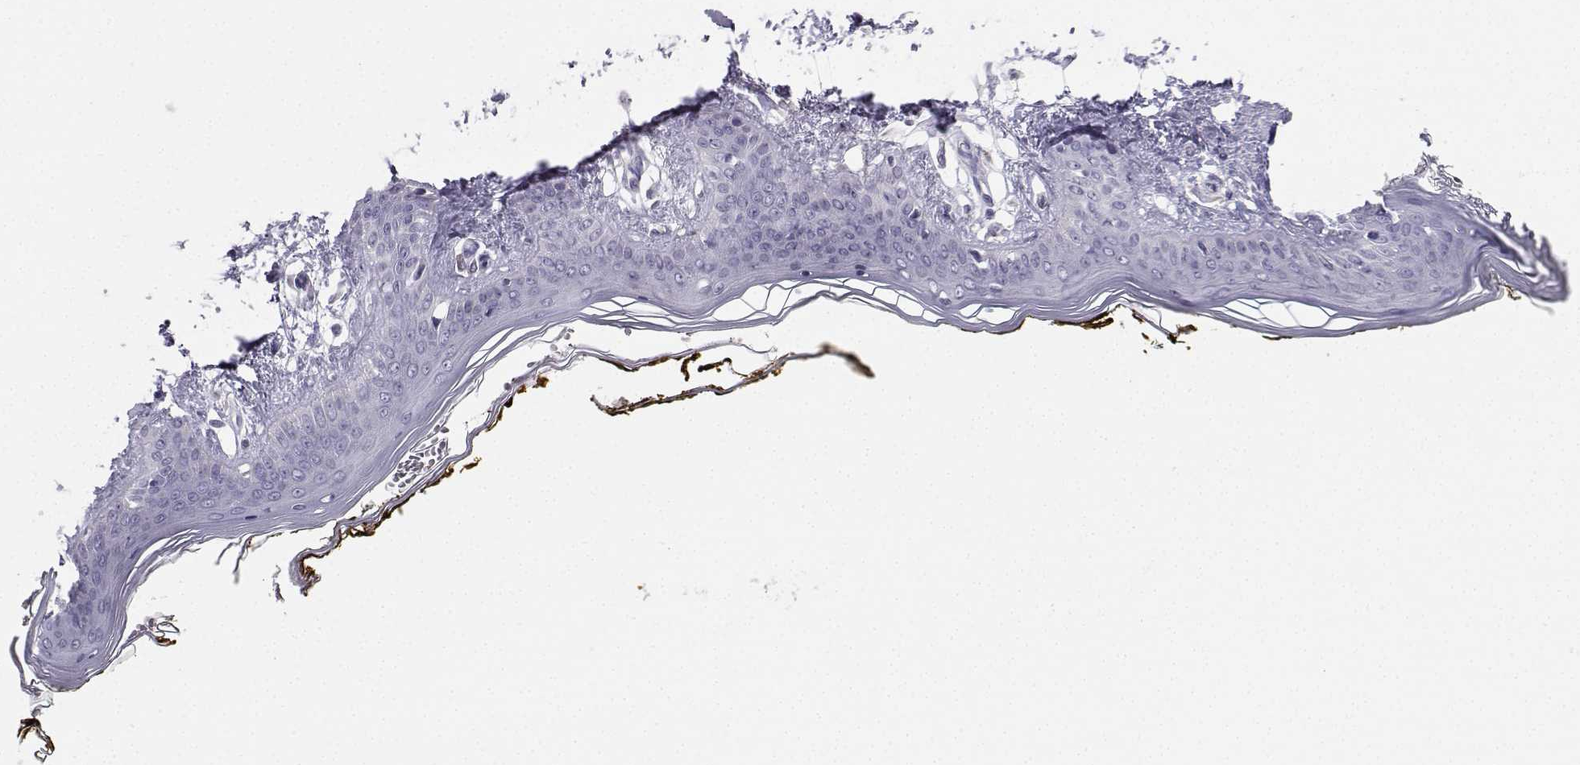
{"staining": {"intensity": "negative", "quantity": "none", "location": "none"}, "tissue": "skin", "cell_type": "Fibroblasts", "image_type": "normal", "snomed": [{"axis": "morphology", "description": "Normal tissue, NOS"}, {"axis": "topography", "description": "Skin"}], "caption": "IHC of normal skin displays no expression in fibroblasts.", "gene": "CALY", "patient": {"sex": "female", "age": 34}}